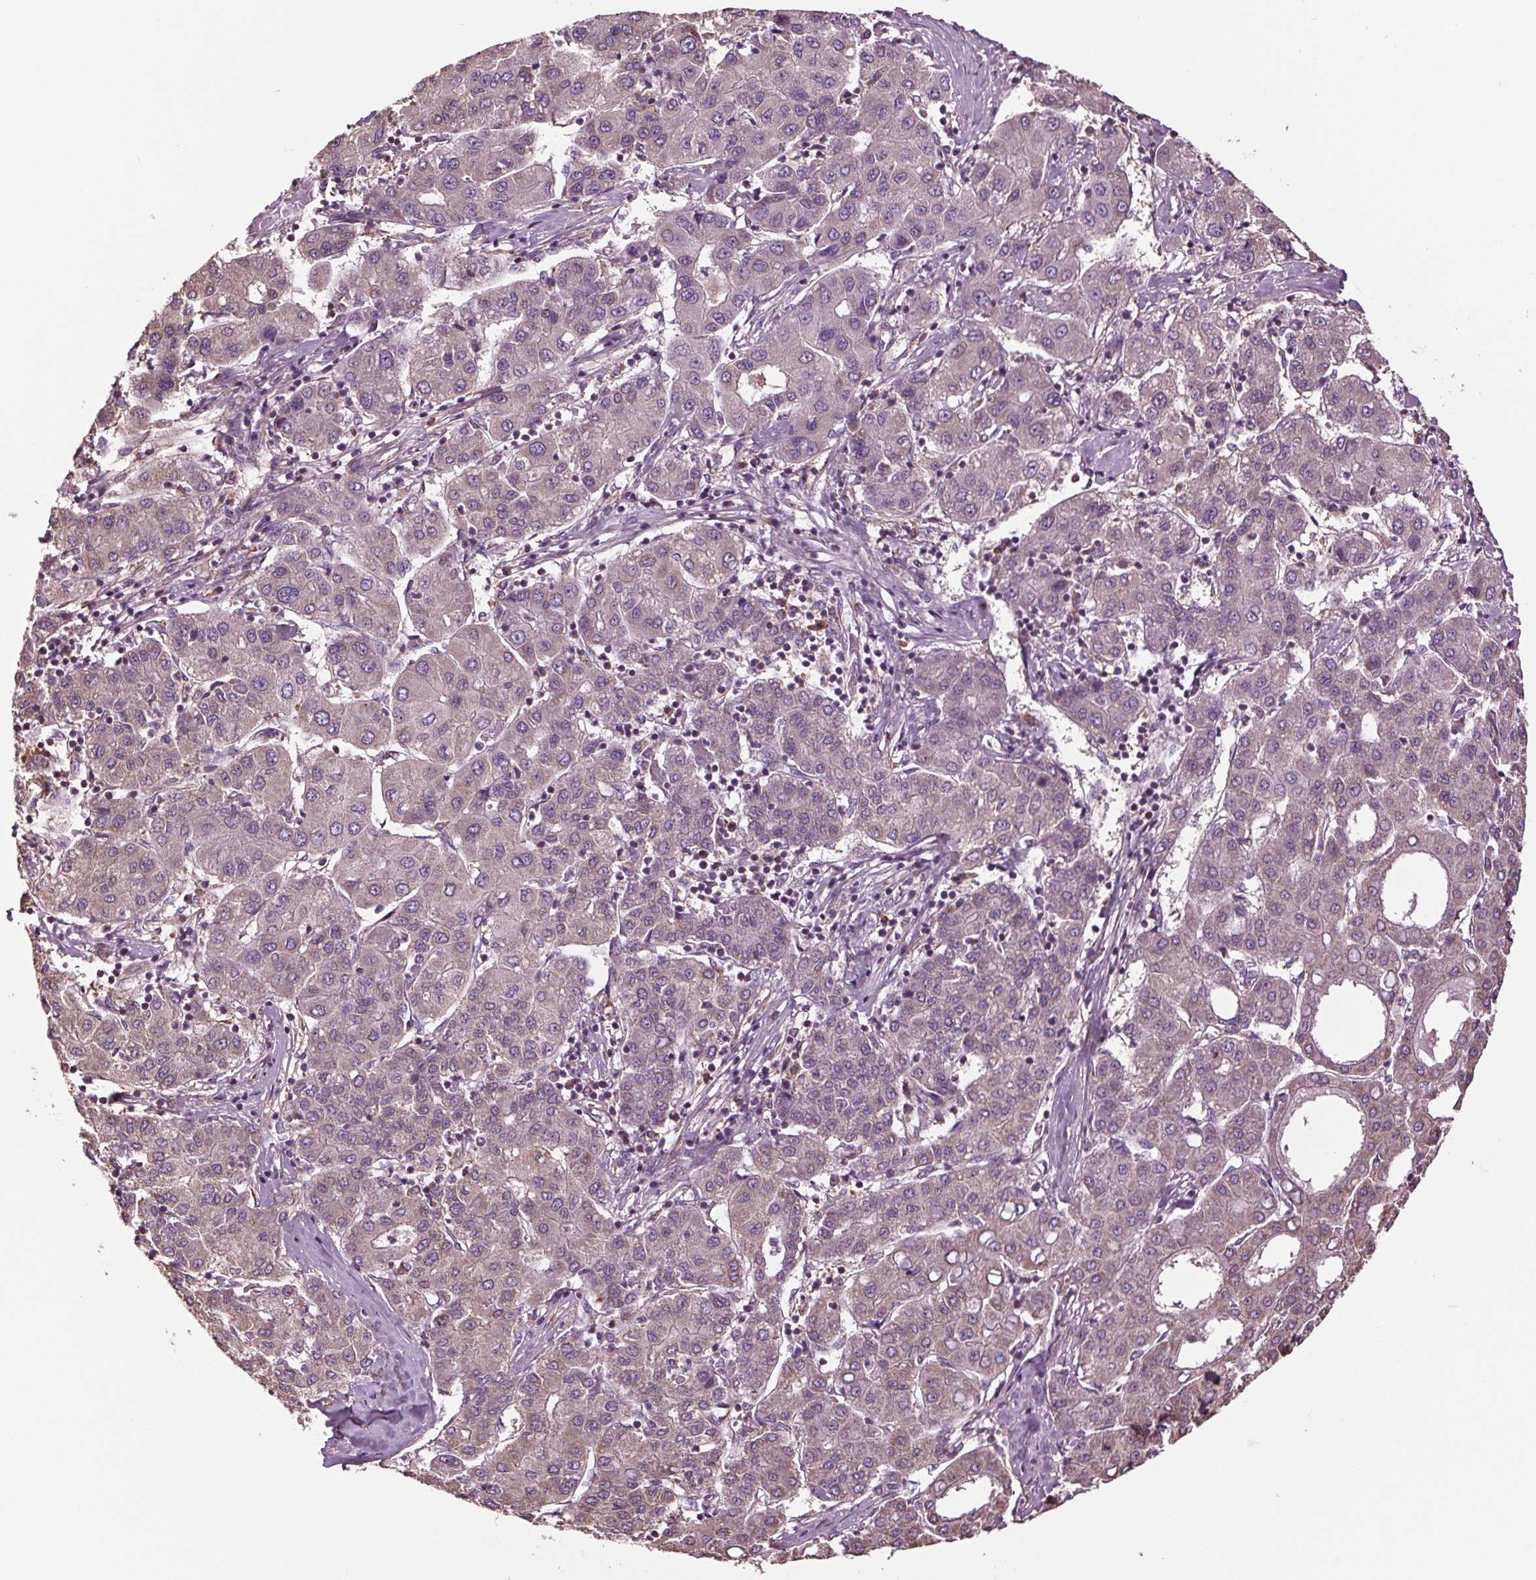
{"staining": {"intensity": "negative", "quantity": "none", "location": "none"}, "tissue": "liver cancer", "cell_type": "Tumor cells", "image_type": "cancer", "snomed": [{"axis": "morphology", "description": "Carcinoma, Hepatocellular, NOS"}, {"axis": "topography", "description": "Liver"}], "caption": "Histopathology image shows no significant protein staining in tumor cells of liver hepatocellular carcinoma.", "gene": "RNPEP", "patient": {"sex": "male", "age": 65}}